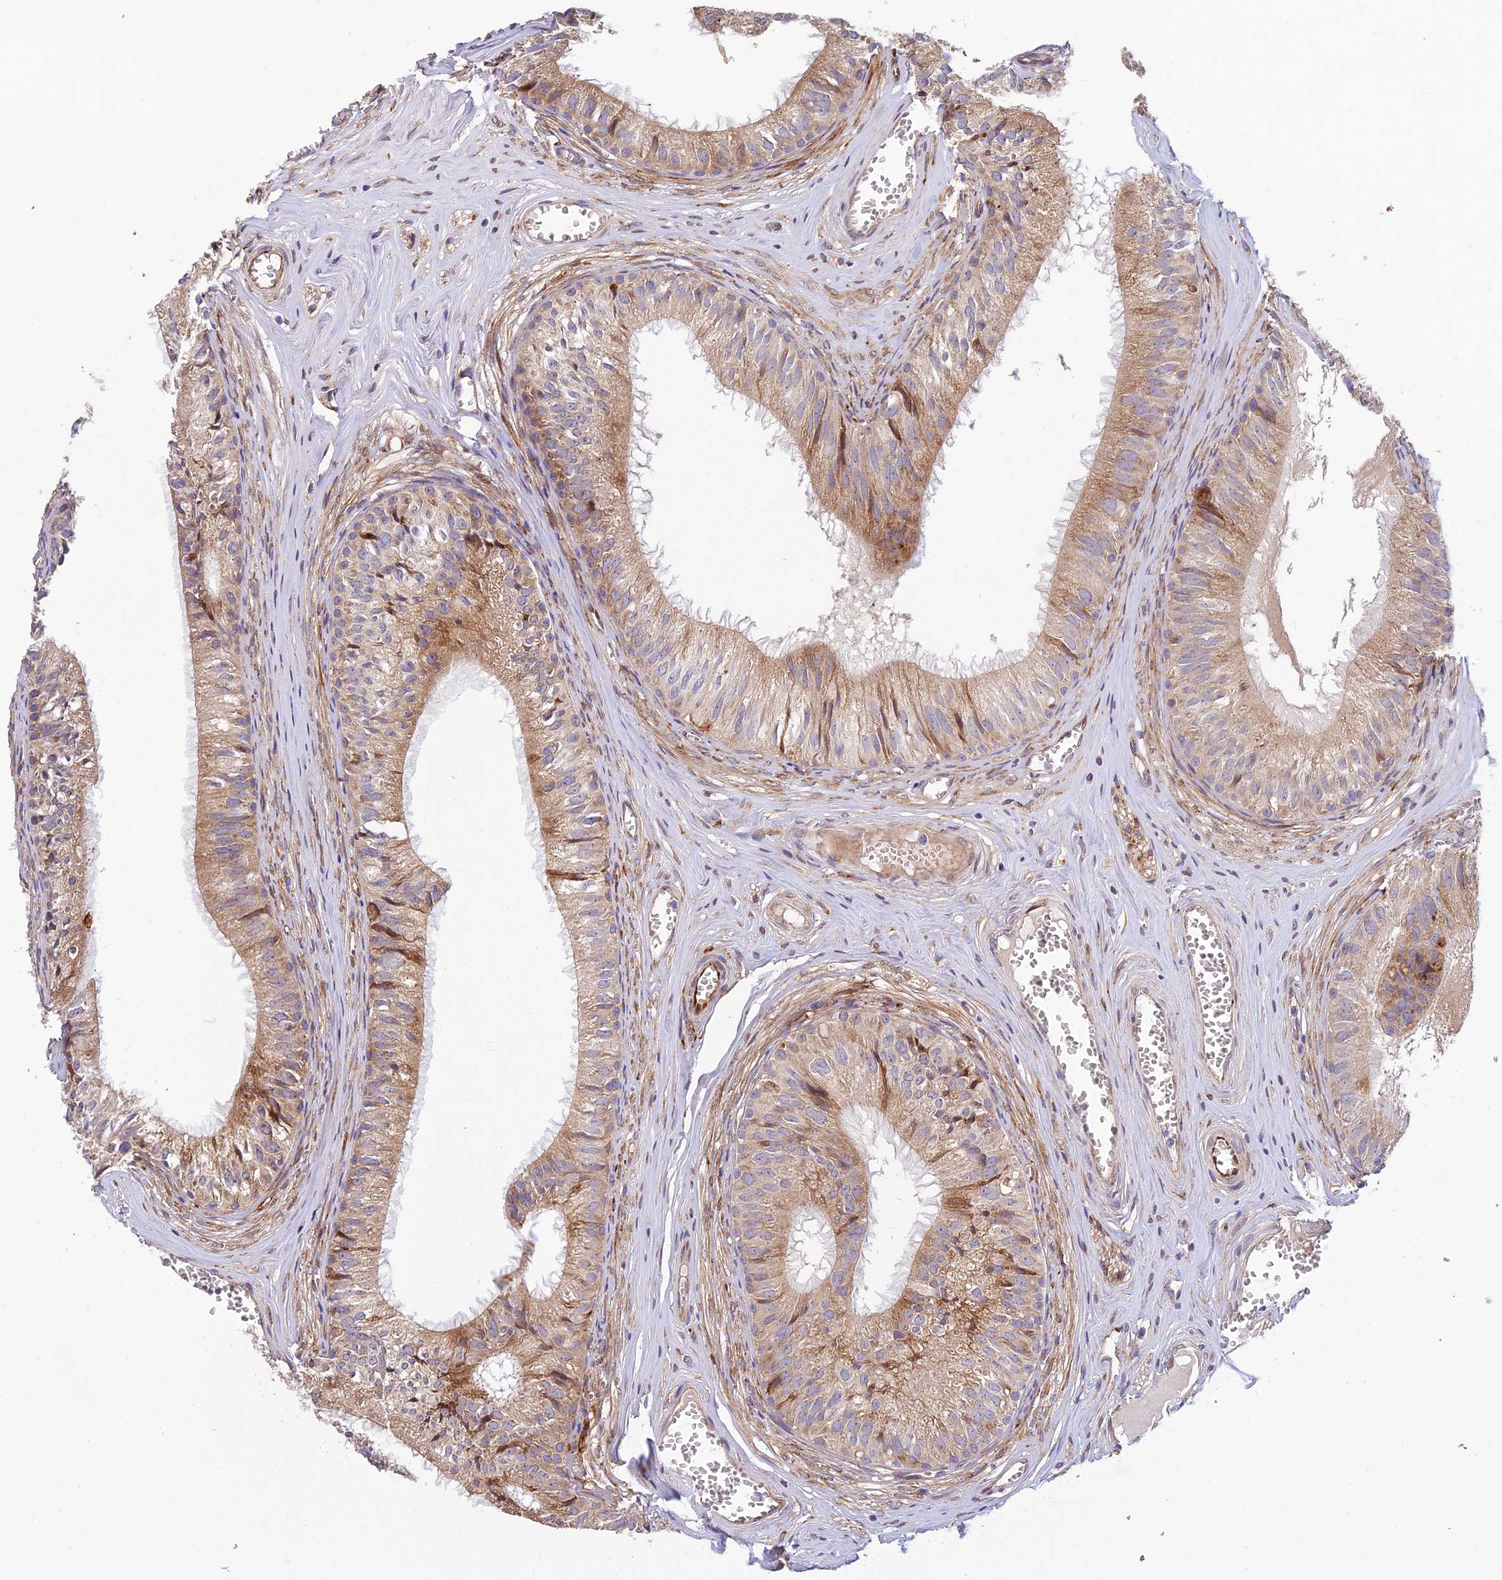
{"staining": {"intensity": "moderate", "quantity": ">75%", "location": "cytoplasmic/membranous"}, "tissue": "epididymis", "cell_type": "Glandular cells", "image_type": "normal", "snomed": [{"axis": "morphology", "description": "Normal tissue, NOS"}, {"axis": "topography", "description": "Epididymis"}], "caption": "The histopathology image displays immunohistochemical staining of normal epididymis. There is moderate cytoplasmic/membranous staining is seen in about >75% of glandular cells. The protein is shown in brown color, while the nuclei are stained blue.", "gene": "NDUFAF7", "patient": {"sex": "male", "age": 36}}